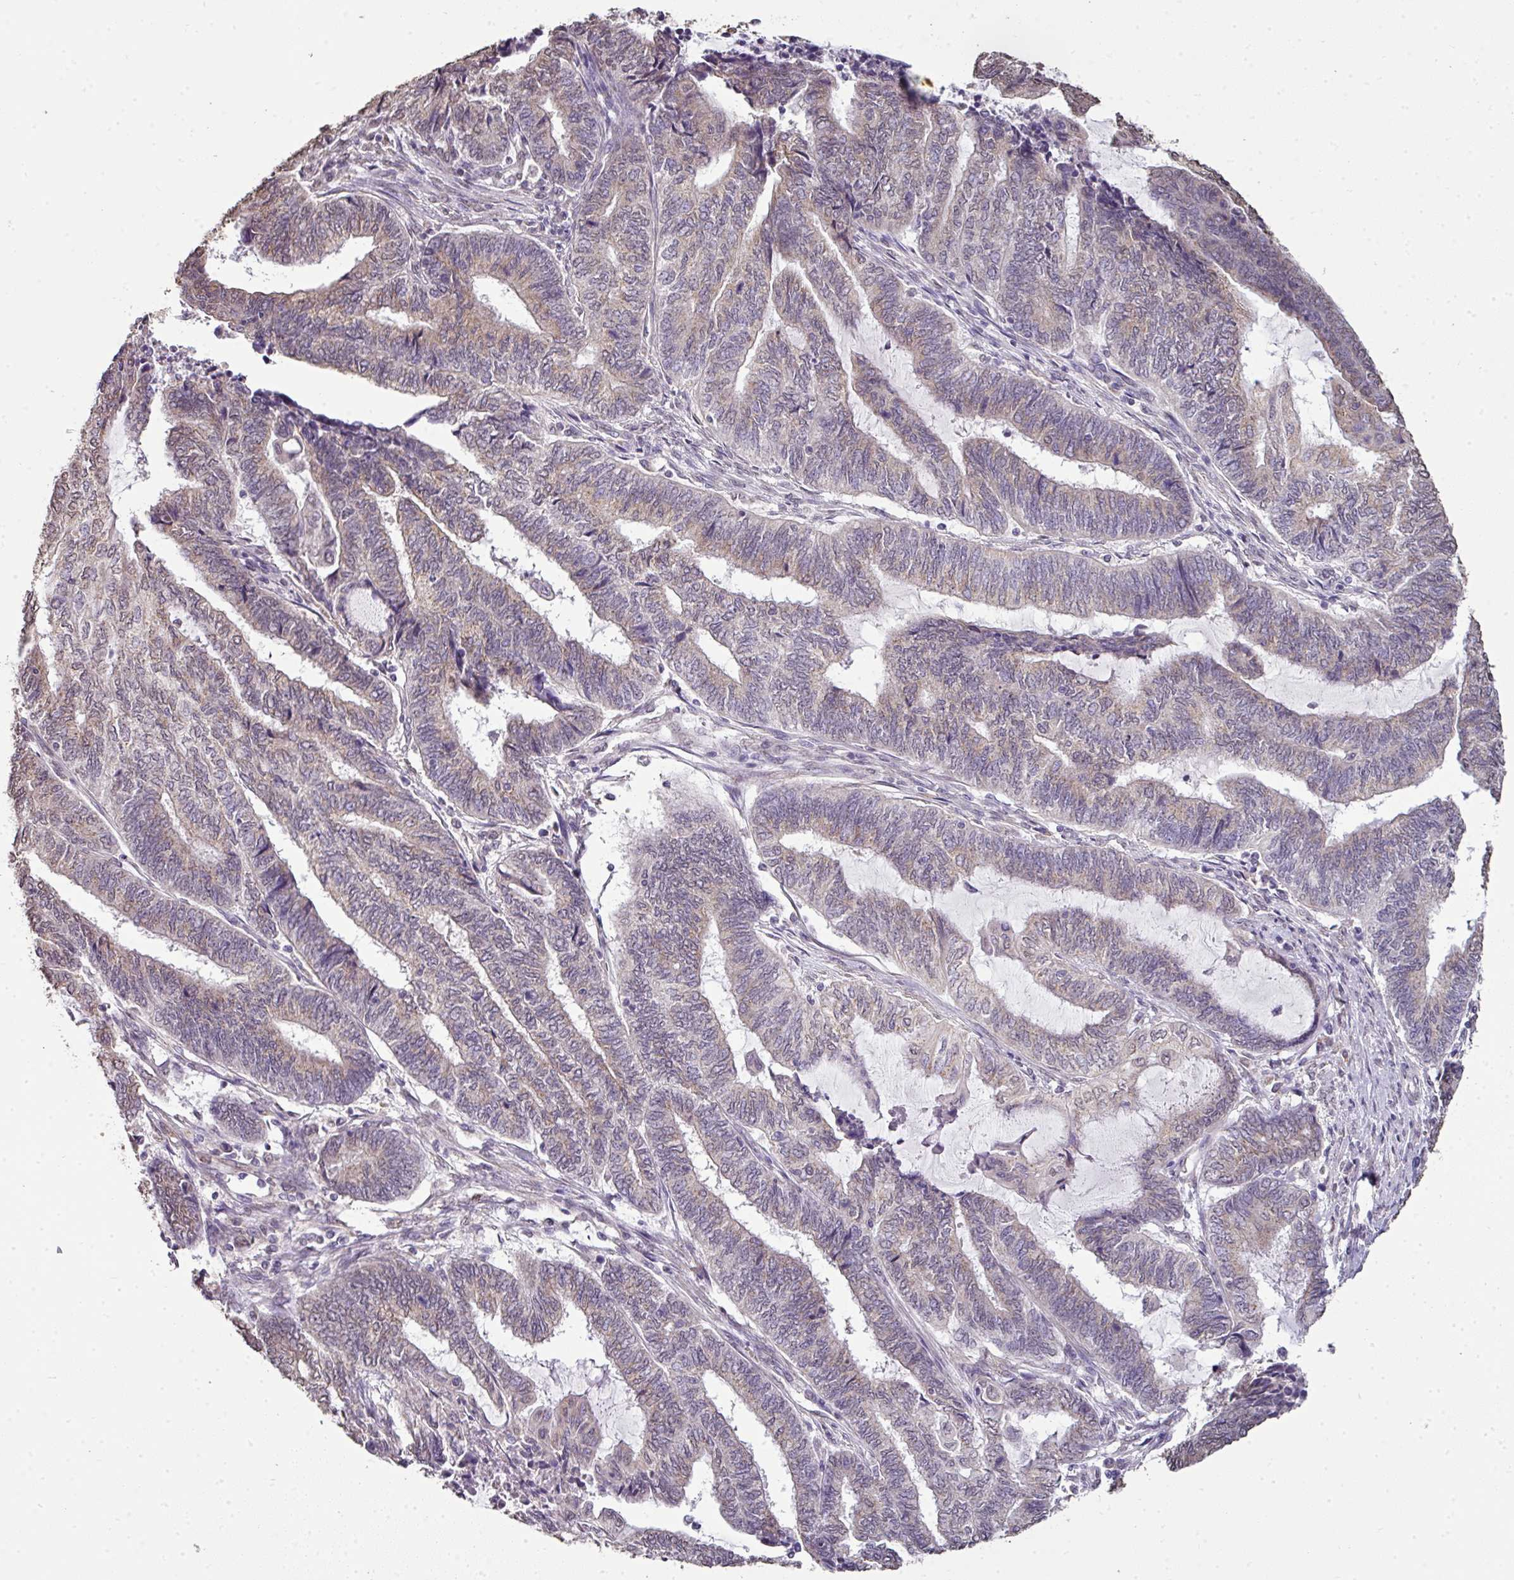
{"staining": {"intensity": "weak", "quantity": "<25%", "location": "cytoplasmic/membranous,nuclear"}, "tissue": "endometrial cancer", "cell_type": "Tumor cells", "image_type": "cancer", "snomed": [{"axis": "morphology", "description": "Adenocarcinoma, NOS"}, {"axis": "topography", "description": "Uterus"}, {"axis": "topography", "description": "Endometrium"}], "caption": "High power microscopy photomicrograph of an immunohistochemistry photomicrograph of endometrial cancer, revealing no significant expression in tumor cells.", "gene": "JPH2", "patient": {"sex": "female", "age": 70}}